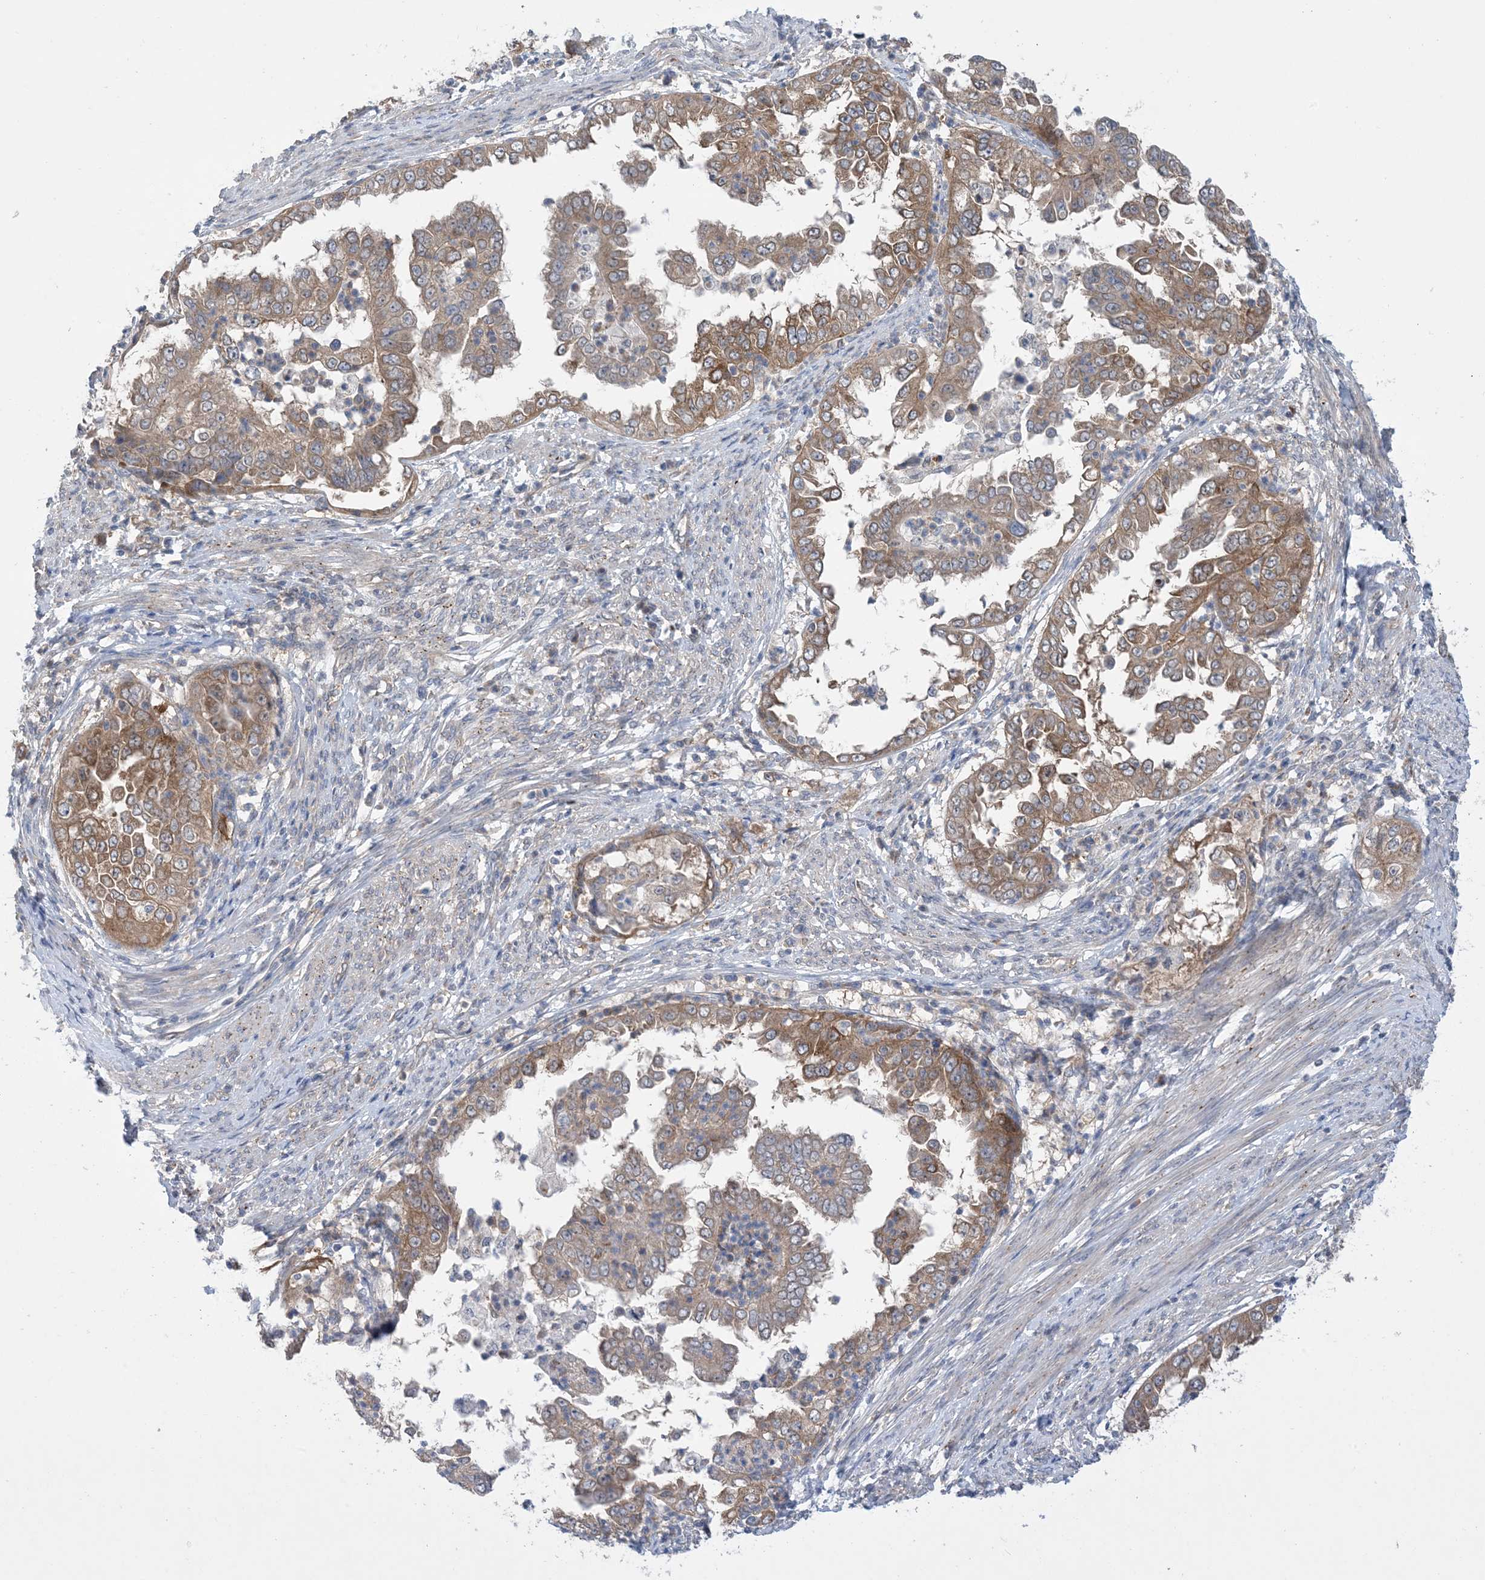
{"staining": {"intensity": "moderate", "quantity": ">75%", "location": "cytoplasmic/membranous"}, "tissue": "endometrial cancer", "cell_type": "Tumor cells", "image_type": "cancer", "snomed": [{"axis": "morphology", "description": "Adenocarcinoma, NOS"}, {"axis": "topography", "description": "Endometrium"}], "caption": "This photomicrograph demonstrates immunohistochemistry (IHC) staining of endometrial adenocarcinoma, with medium moderate cytoplasmic/membranous expression in approximately >75% of tumor cells.", "gene": "EHBP1", "patient": {"sex": "female", "age": 85}}